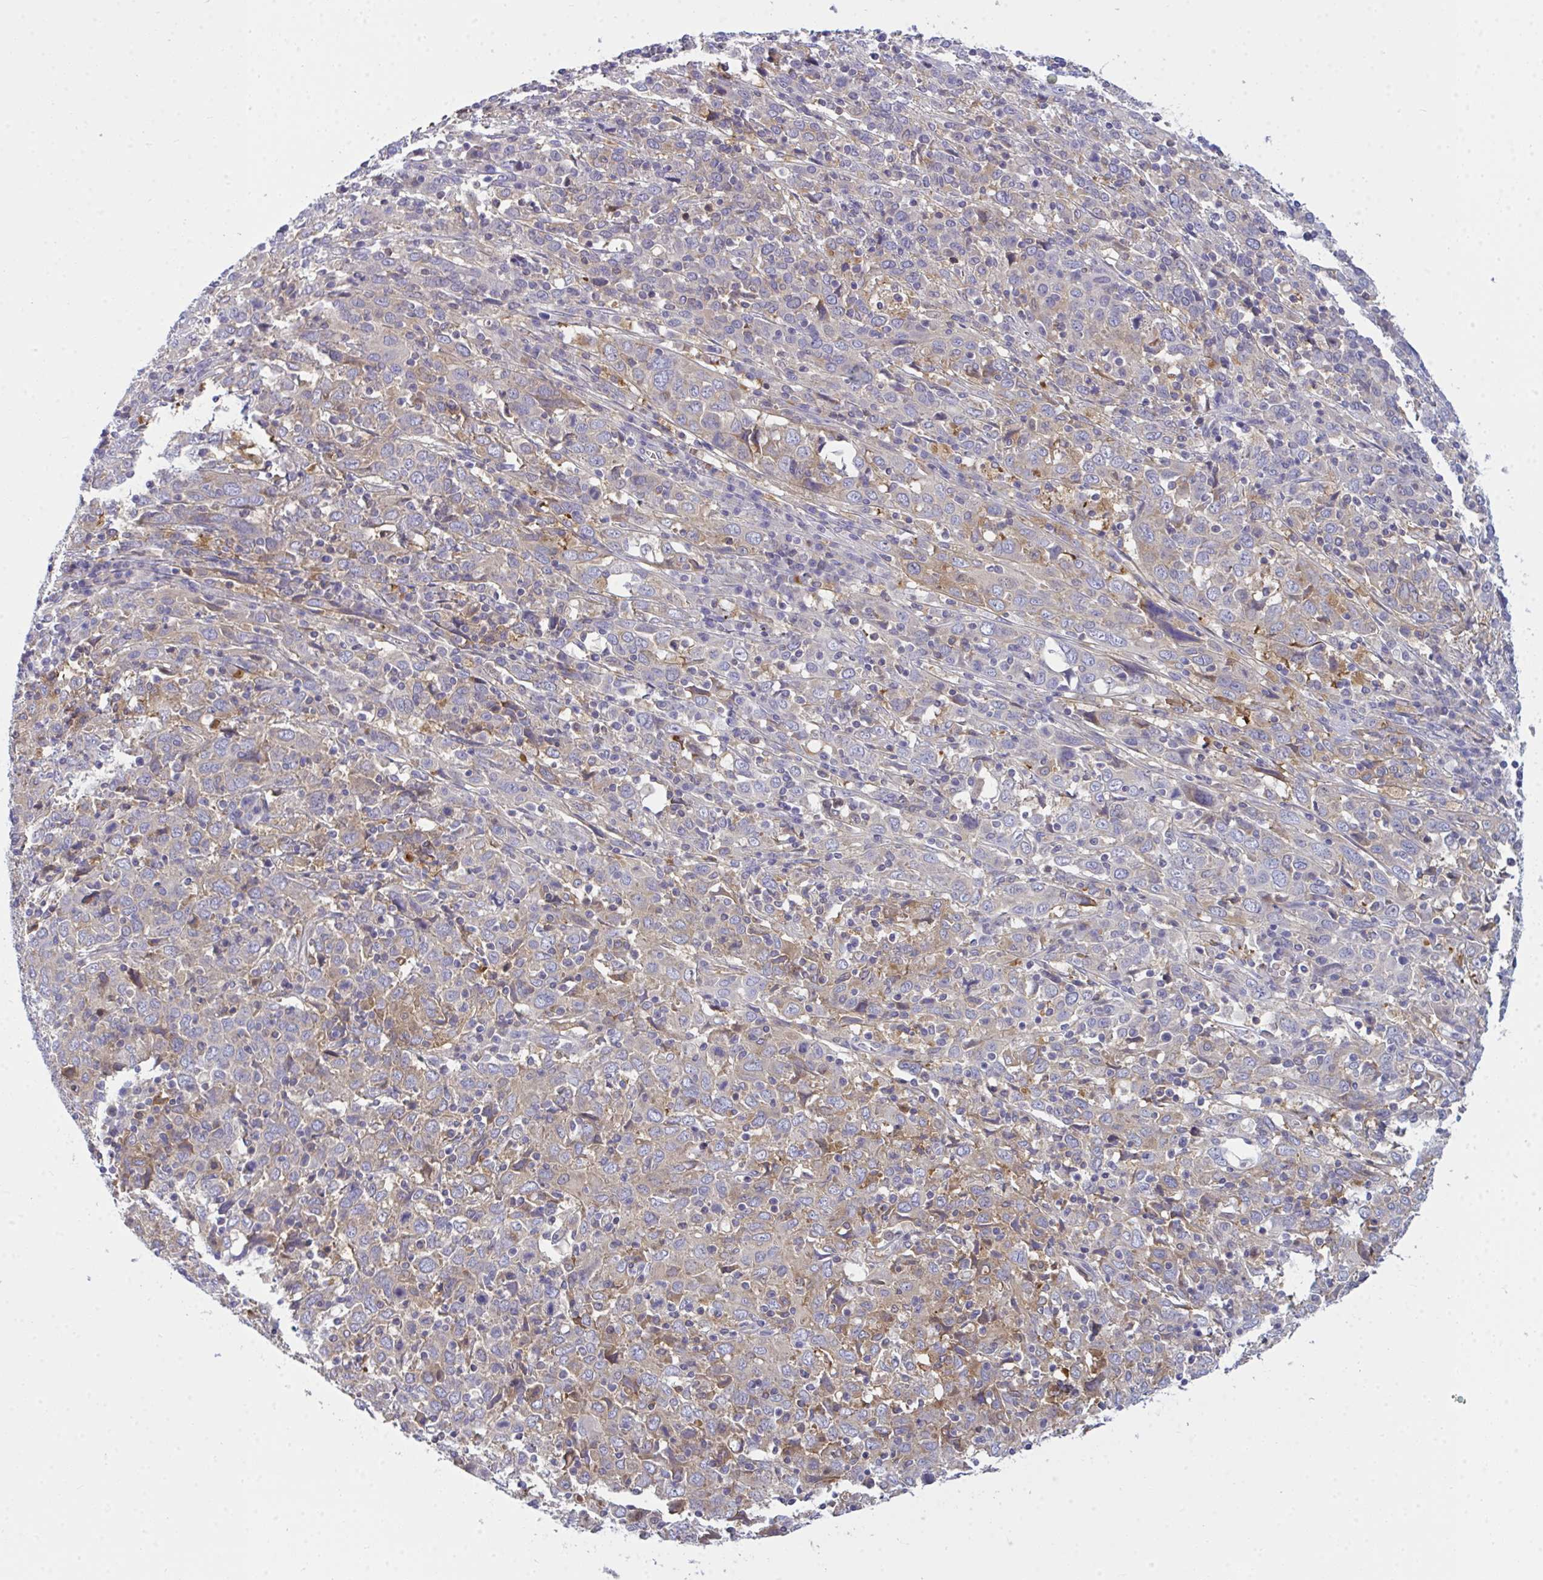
{"staining": {"intensity": "weak", "quantity": "25%-75%", "location": "cytoplasmic/membranous"}, "tissue": "cervical cancer", "cell_type": "Tumor cells", "image_type": "cancer", "snomed": [{"axis": "morphology", "description": "Squamous cell carcinoma, NOS"}, {"axis": "topography", "description": "Cervix"}], "caption": "Human cervical squamous cell carcinoma stained with a brown dye exhibits weak cytoplasmic/membranous positive staining in about 25%-75% of tumor cells.", "gene": "SLC30A6", "patient": {"sex": "female", "age": 46}}